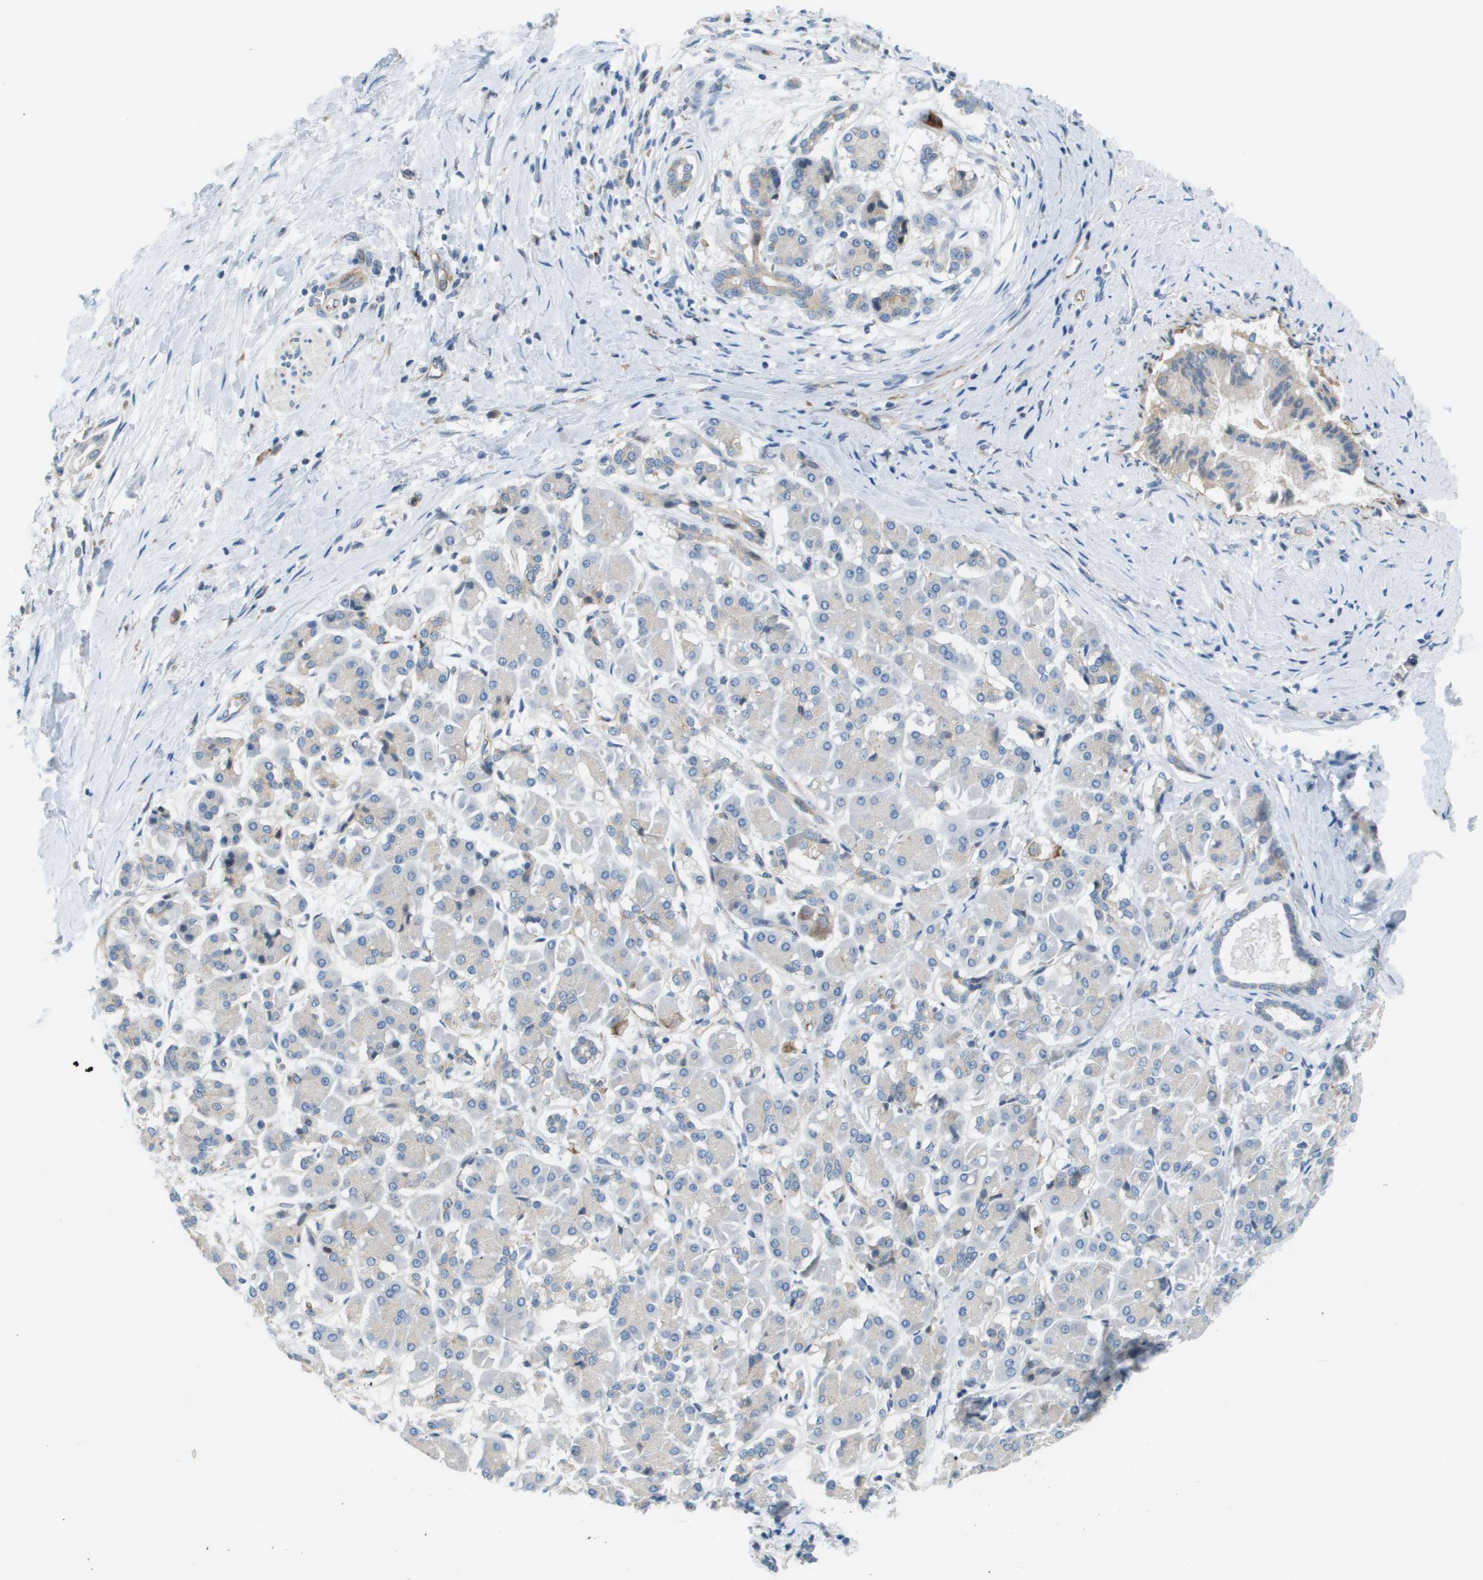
{"staining": {"intensity": "negative", "quantity": "none", "location": "none"}, "tissue": "pancreatic cancer", "cell_type": "Tumor cells", "image_type": "cancer", "snomed": [{"axis": "morphology", "description": "Adenocarcinoma, NOS"}, {"axis": "topography", "description": "Pancreas"}], "caption": "Human pancreatic adenocarcinoma stained for a protein using immunohistochemistry displays no staining in tumor cells.", "gene": "MYH11", "patient": {"sex": "male", "age": 55}}